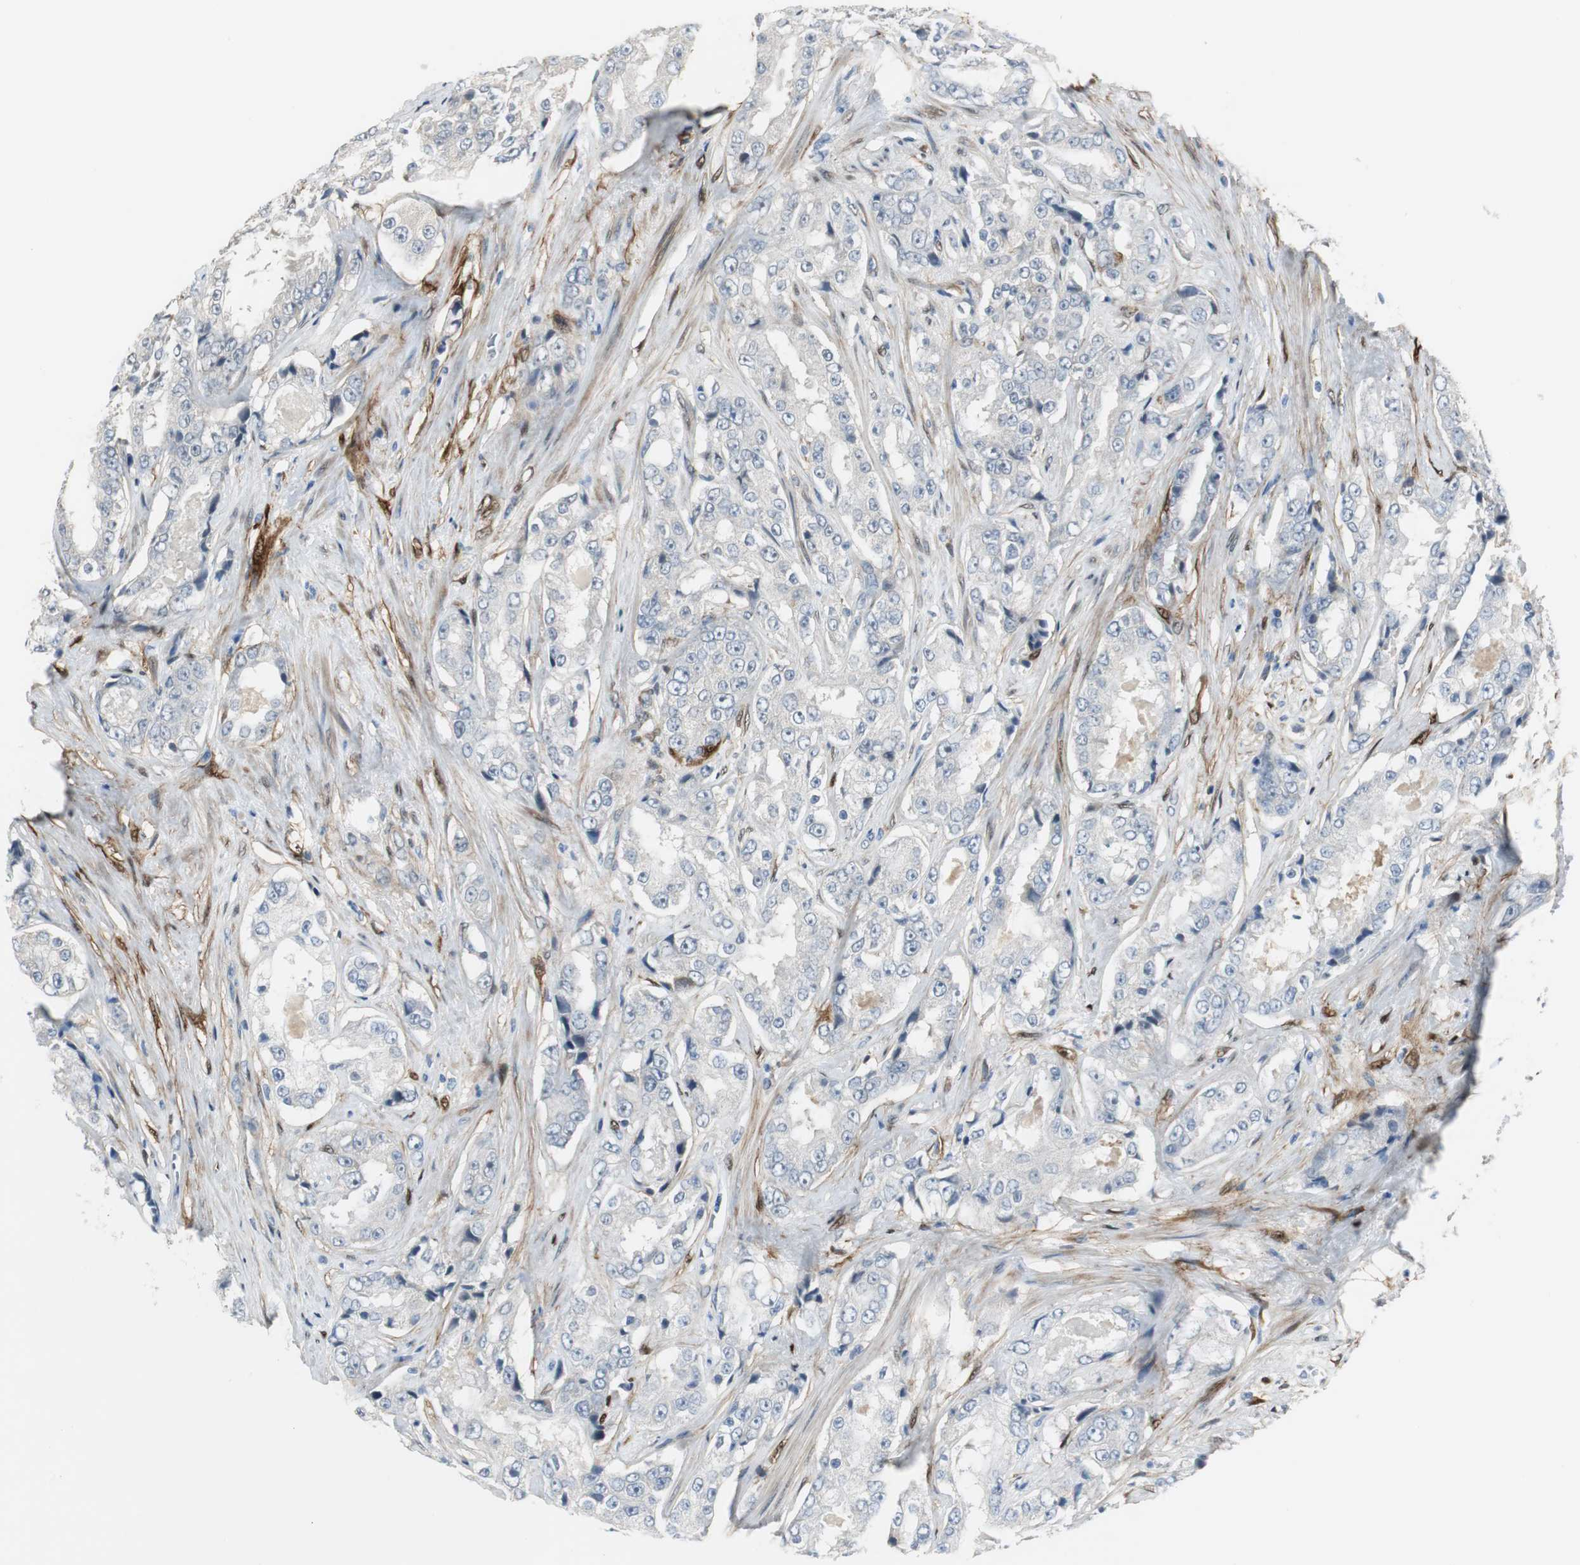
{"staining": {"intensity": "negative", "quantity": "none", "location": "none"}, "tissue": "prostate cancer", "cell_type": "Tumor cells", "image_type": "cancer", "snomed": [{"axis": "morphology", "description": "Adenocarcinoma, High grade"}, {"axis": "topography", "description": "Prostate"}], "caption": "This is an IHC micrograph of human prostate adenocarcinoma (high-grade). There is no staining in tumor cells.", "gene": "FHL2", "patient": {"sex": "male", "age": 73}}